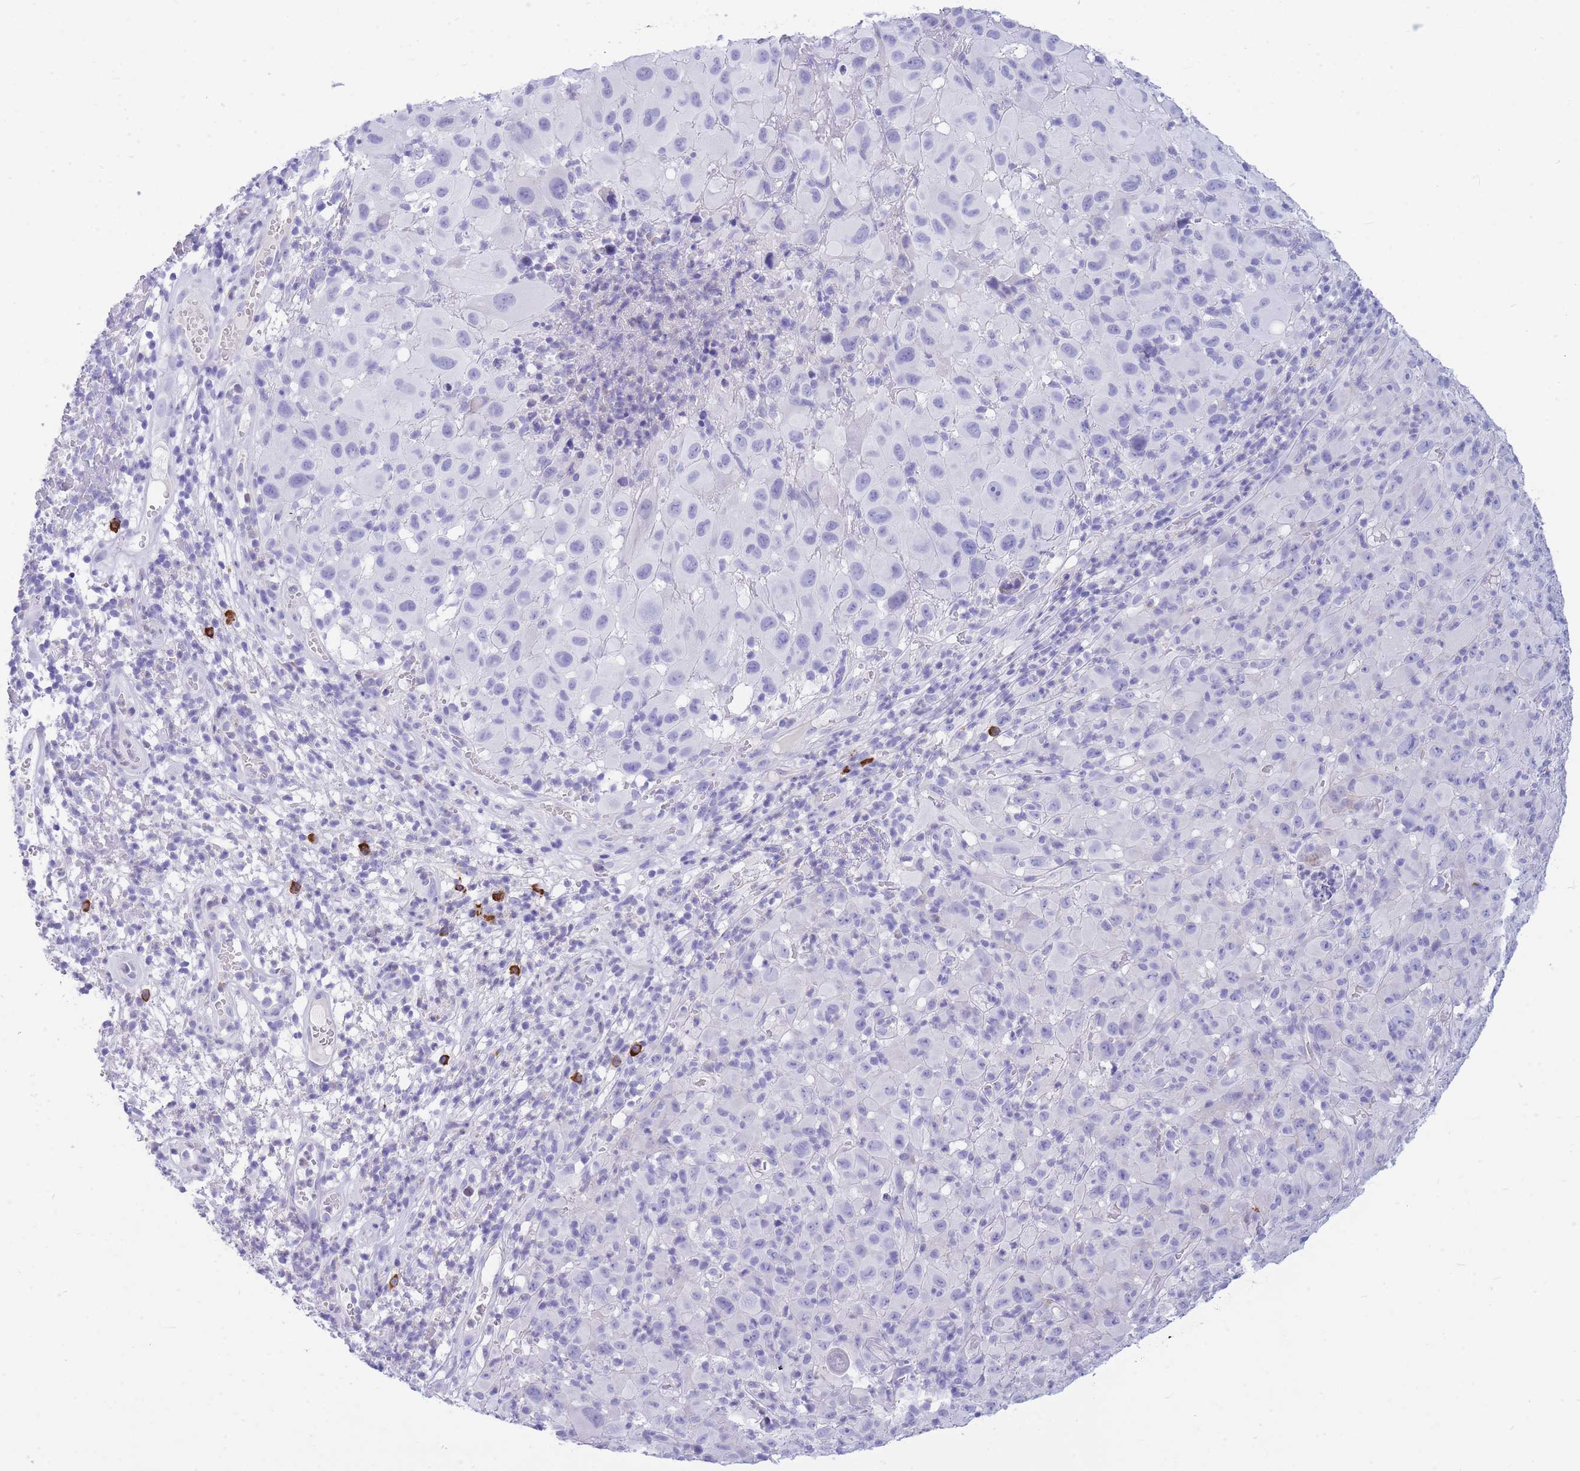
{"staining": {"intensity": "negative", "quantity": "none", "location": "none"}, "tissue": "melanoma", "cell_type": "Tumor cells", "image_type": "cancer", "snomed": [{"axis": "morphology", "description": "Malignant melanoma, NOS"}, {"axis": "topography", "description": "Skin"}], "caption": "Micrograph shows no significant protein staining in tumor cells of melanoma.", "gene": "ZFP62", "patient": {"sex": "male", "age": 73}}